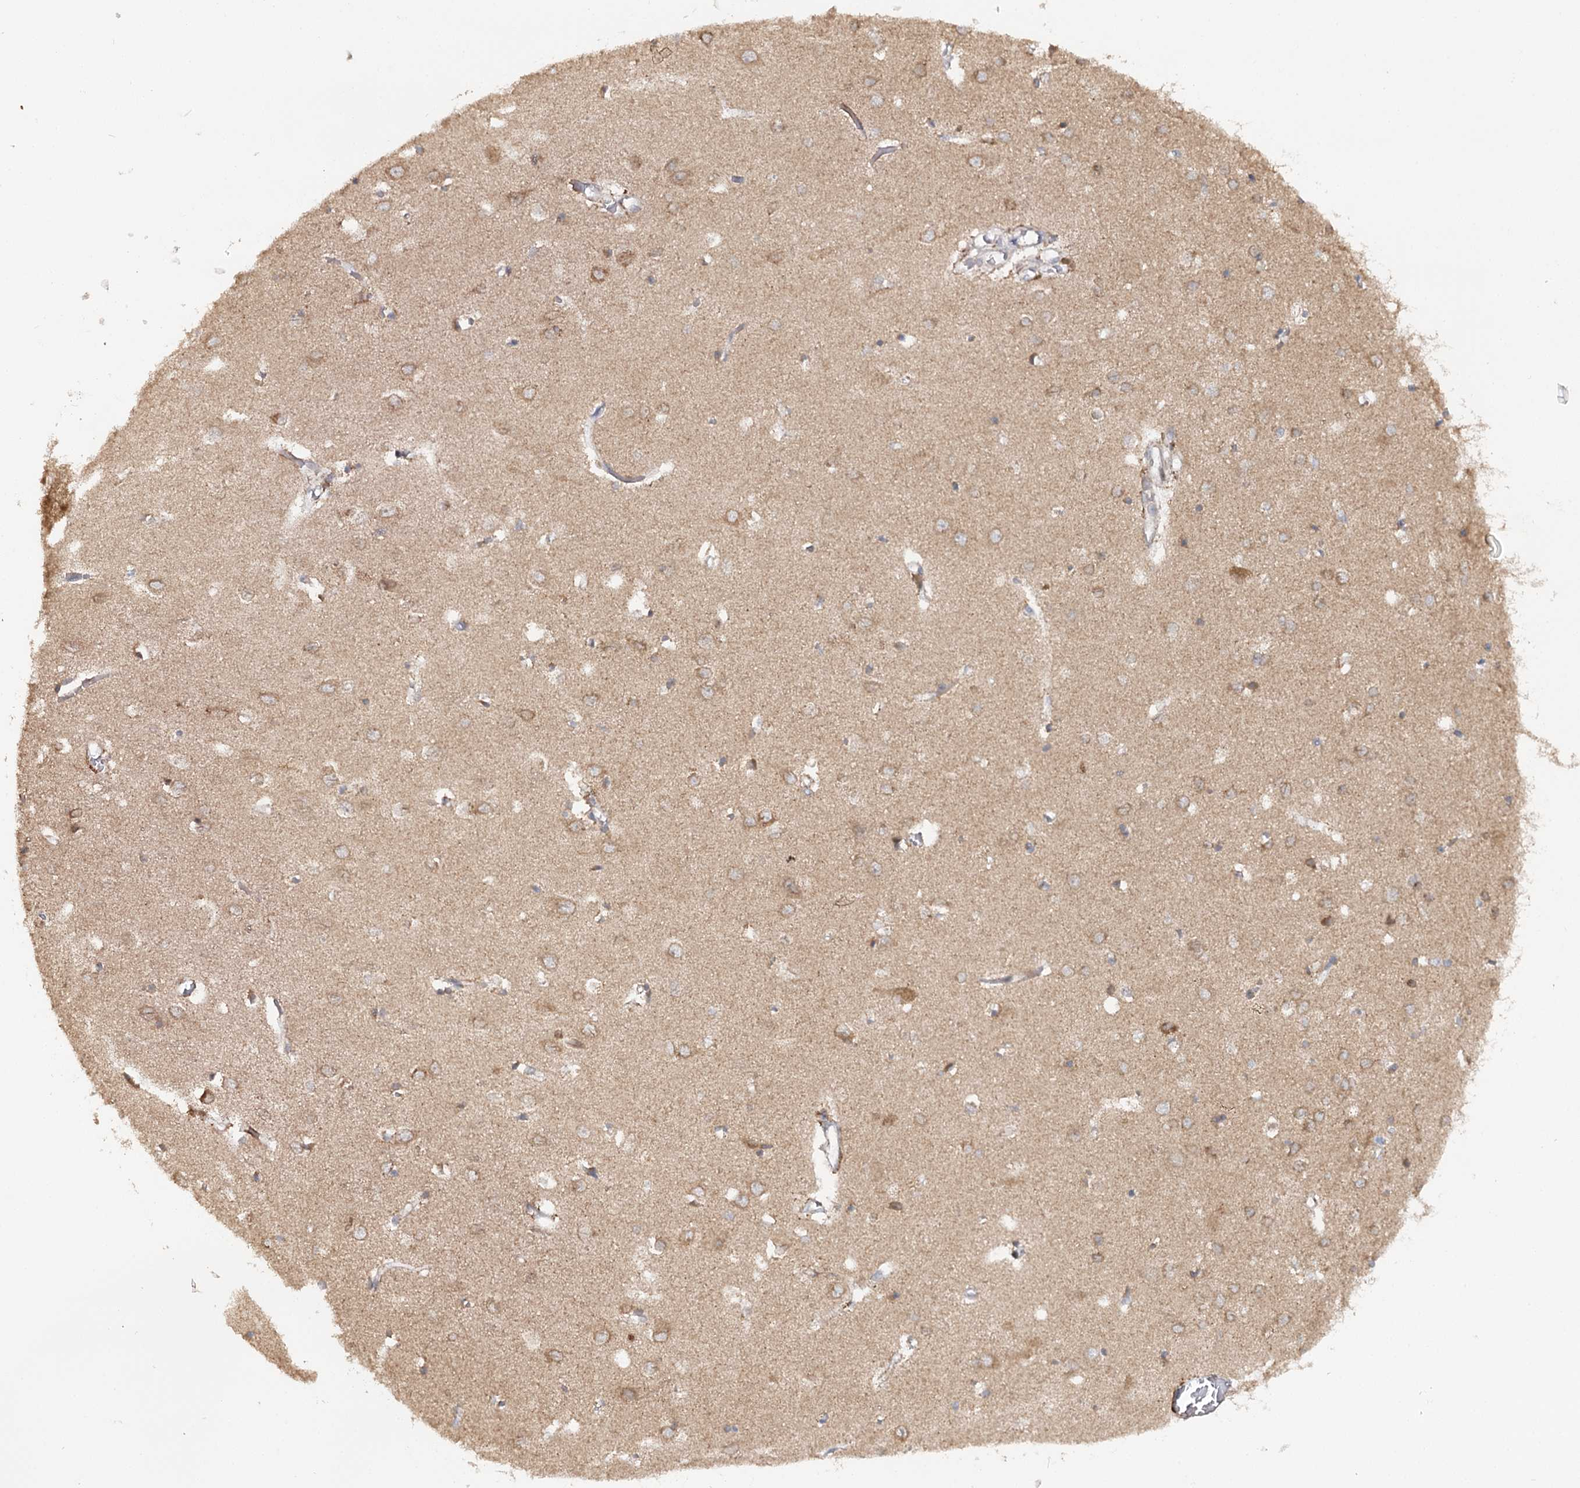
{"staining": {"intensity": "weak", "quantity": "25%-75%", "location": "cytoplasmic/membranous"}, "tissue": "cerebral cortex", "cell_type": "Endothelial cells", "image_type": "normal", "snomed": [{"axis": "morphology", "description": "Normal tissue, NOS"}, {"axis": "topography", "description": "Cerebral cortex"}], "caption": "Immunohistochemical staining of normal cerebral cortex shows weak cytoplasmic/membranous protein positivity in approximately 25%-75% of endothelial cells. The protein of interest is stained brown, and the nuclei are stained in blue (DAB (3,3'-diaminobenzidine) IHC with brightfield microscopy, high magnification).", "gene": "ZNRF3", "patient": {"sex": "female", "age": 64}}